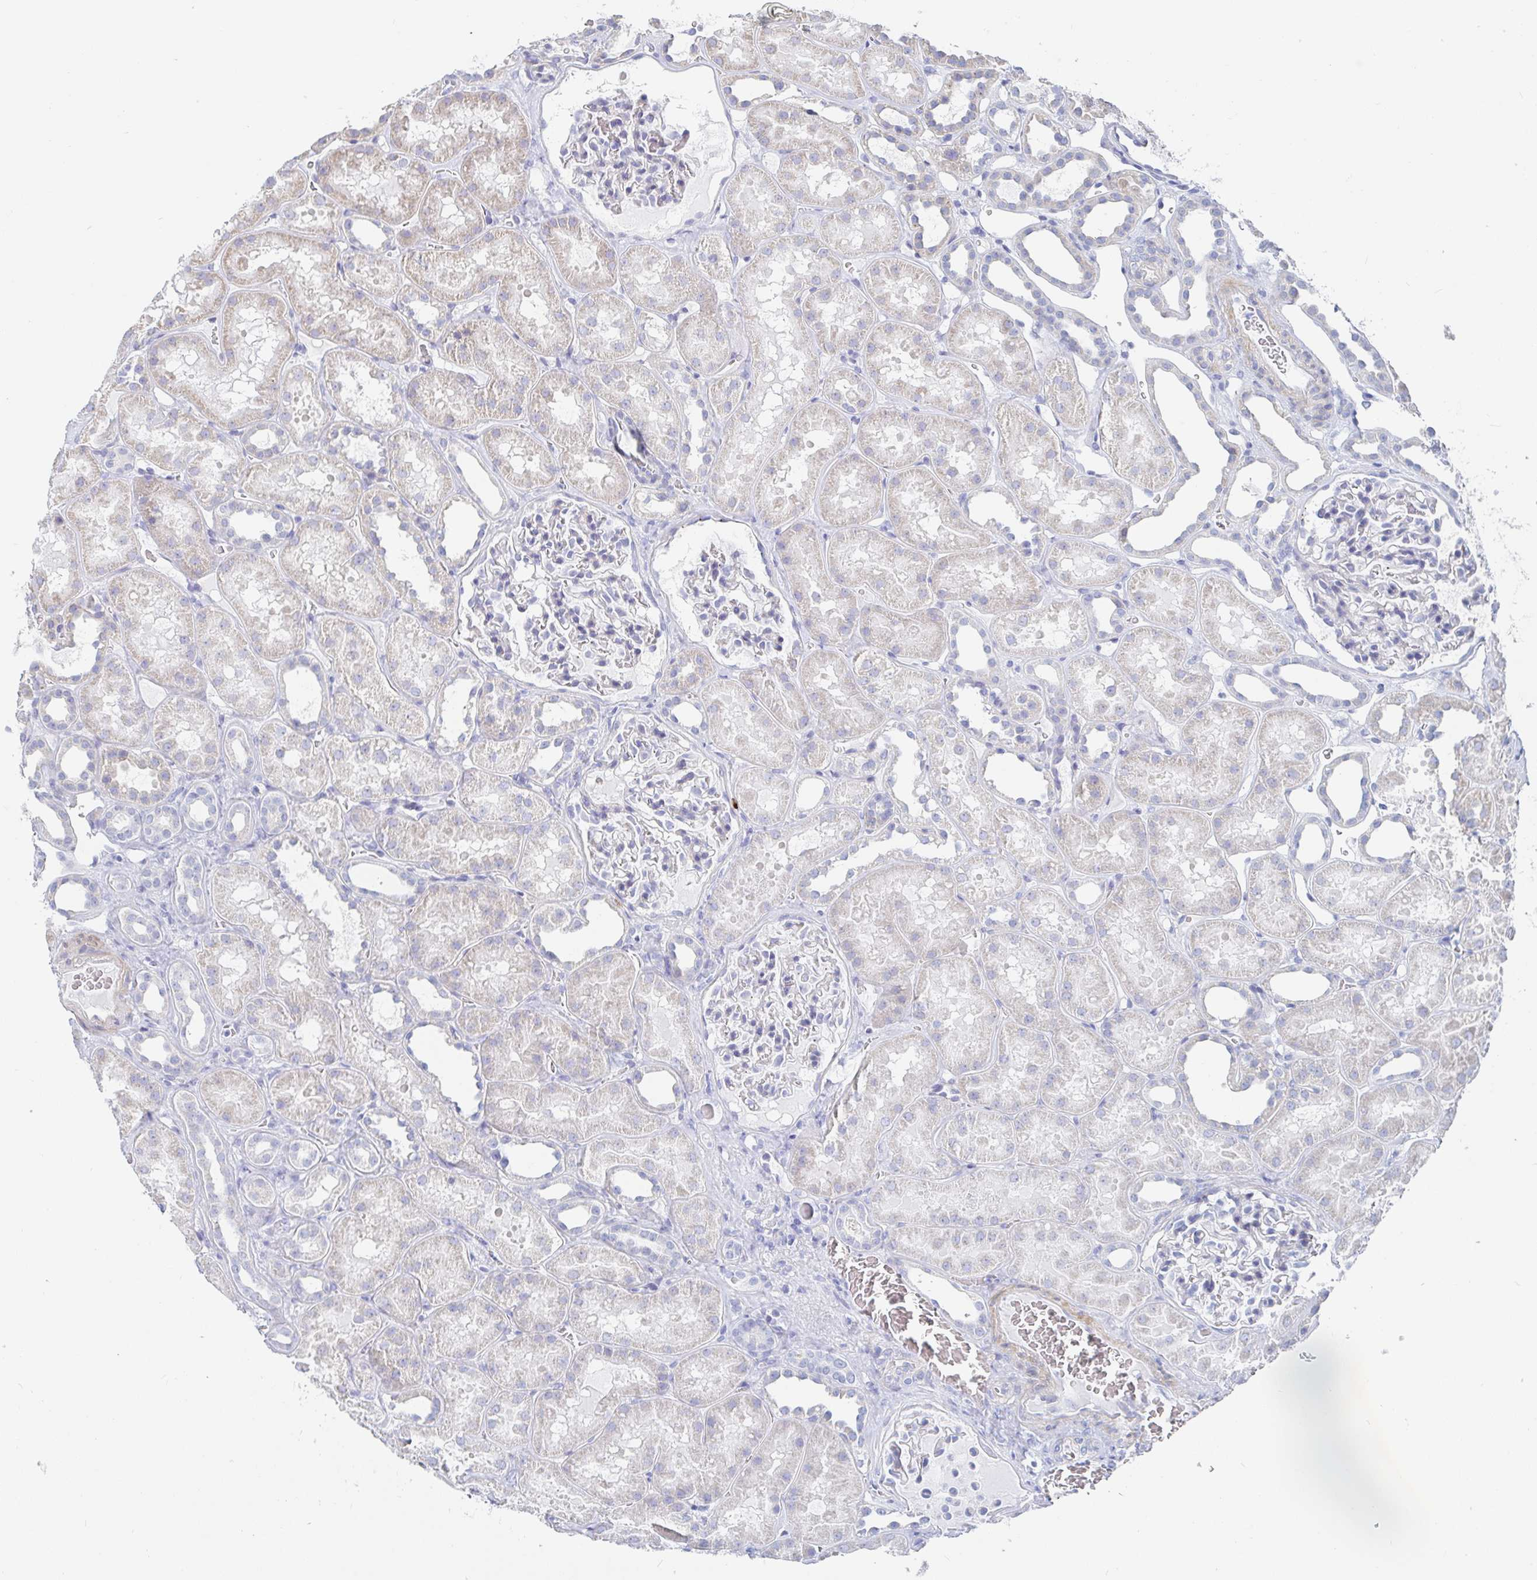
{"staining": {"intensity": "negative", "quantity": "none", "location": "none"}, "tissue": "kidney", "cell_type": "Cells in glomeruli", "image_type": "normal", "snomed": [{"axis": "morphology", "description": "Normal tissue, NOS"}, {"axis": "topography", "description": "Kidney"}], "caption": "An image of kidney stained for a protein exhibits no brown staining in cells in glomeruli.", "gene": "PACSIN1", "patient": {"sex": "female", "age": 41}}